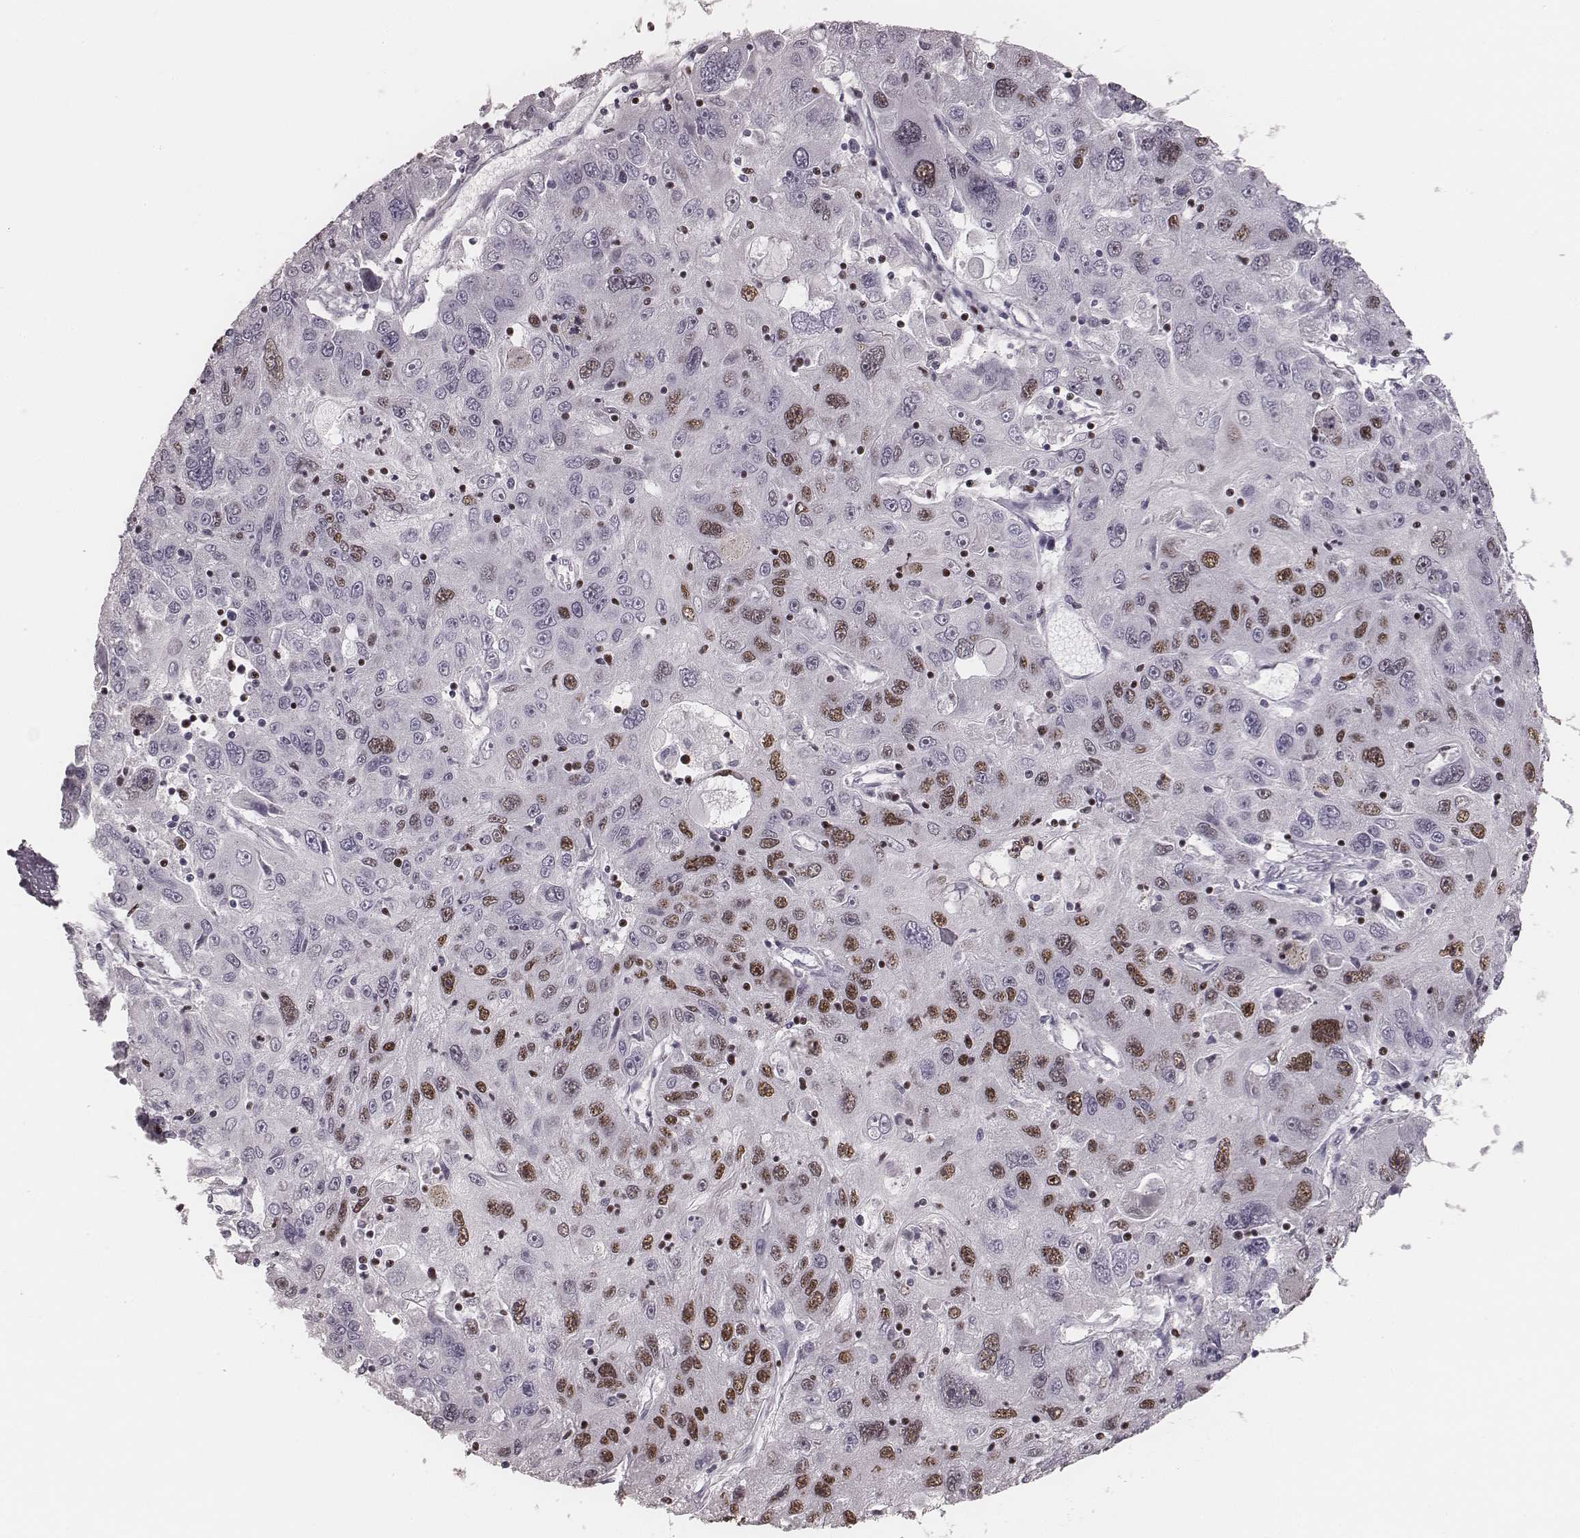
{"staining": {"intensity": "moderate", "quantity": "25%-75%", "location": "nuclear"}, "tissue": "stomach cancer", "cell_type": "Tumor cells", "image_type": "cancer", "snomed": [{"axis": "morphology", "description": "Adenocarcinoma, NOS"}, {"axis": "topography", "description": "Stomach"}], "caption": "DAB immunohistochemical staining of human stomach cancer demonstrates moderate nuclear protein expression in about 25%-75% of tumor cells.", "gene": "LUC7L", "patient": {"sex": "male", "age": 56}}